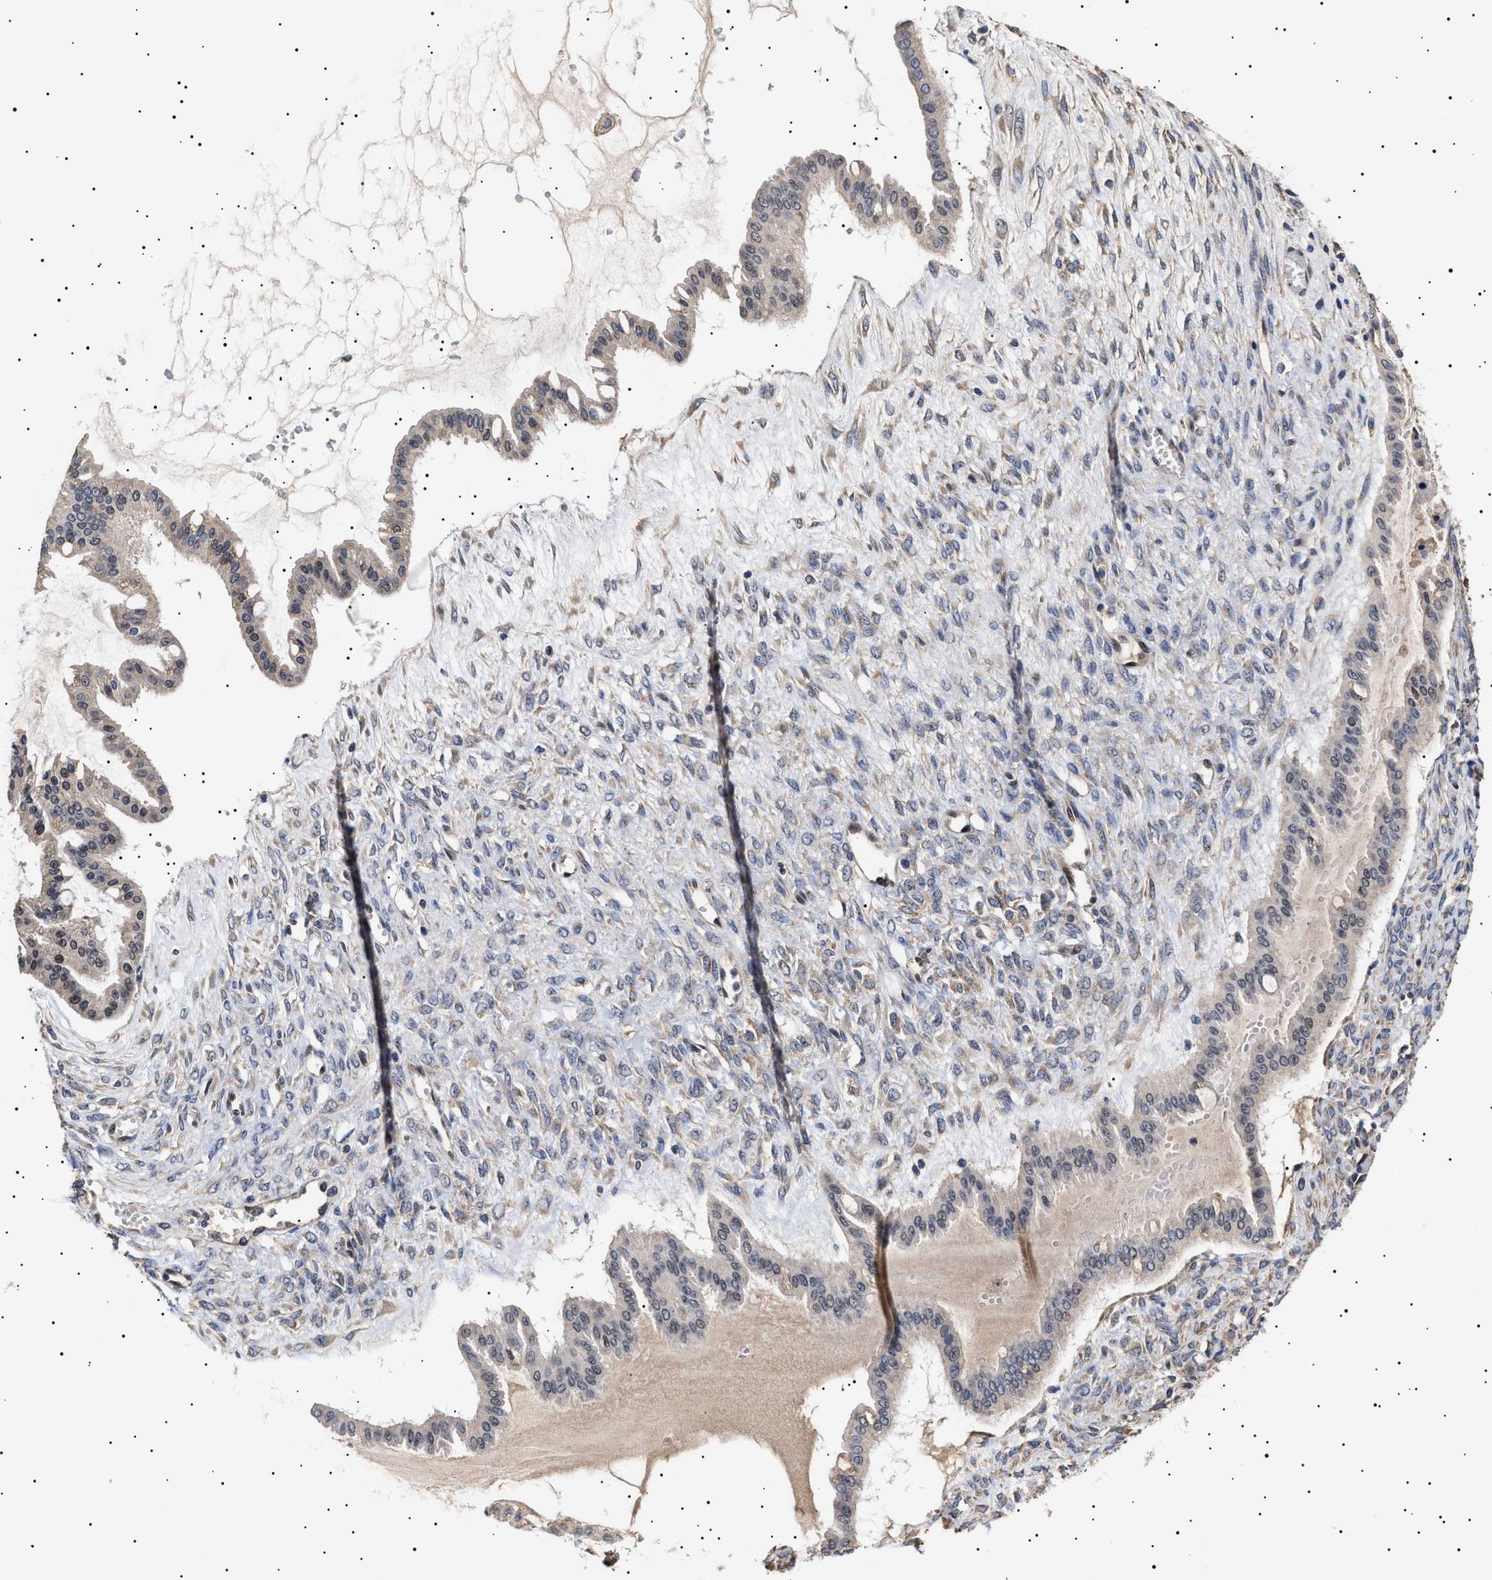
{"staining": {"intensity": "negative", "quantity": "none", "location": "none"}, "tissue": "ovarian cancer", "cell_type": "Tumor cells", "image_type": "cancer", "snomed": [{"axis": "morphology", "description": "Cystadenocarcinoma, mucinous, NOS"}, {"axis": "topography", "description": "Ovary"}], "caption": "DAB (3,3'-diaminobenzidine) immunohistochemical staining of human ovarian mucinous cystadenocarcinoma displays no significant expression in tumor cells. The staining was performed using DAB (3,3'-diaminobenzidine) to visualize the protein expression in brown, while the nuclei were stained in blue with hematoxylin (Magnification: 20x).", "gene": "KRBA1", "patient": {"sex": "female", "age": 73}}